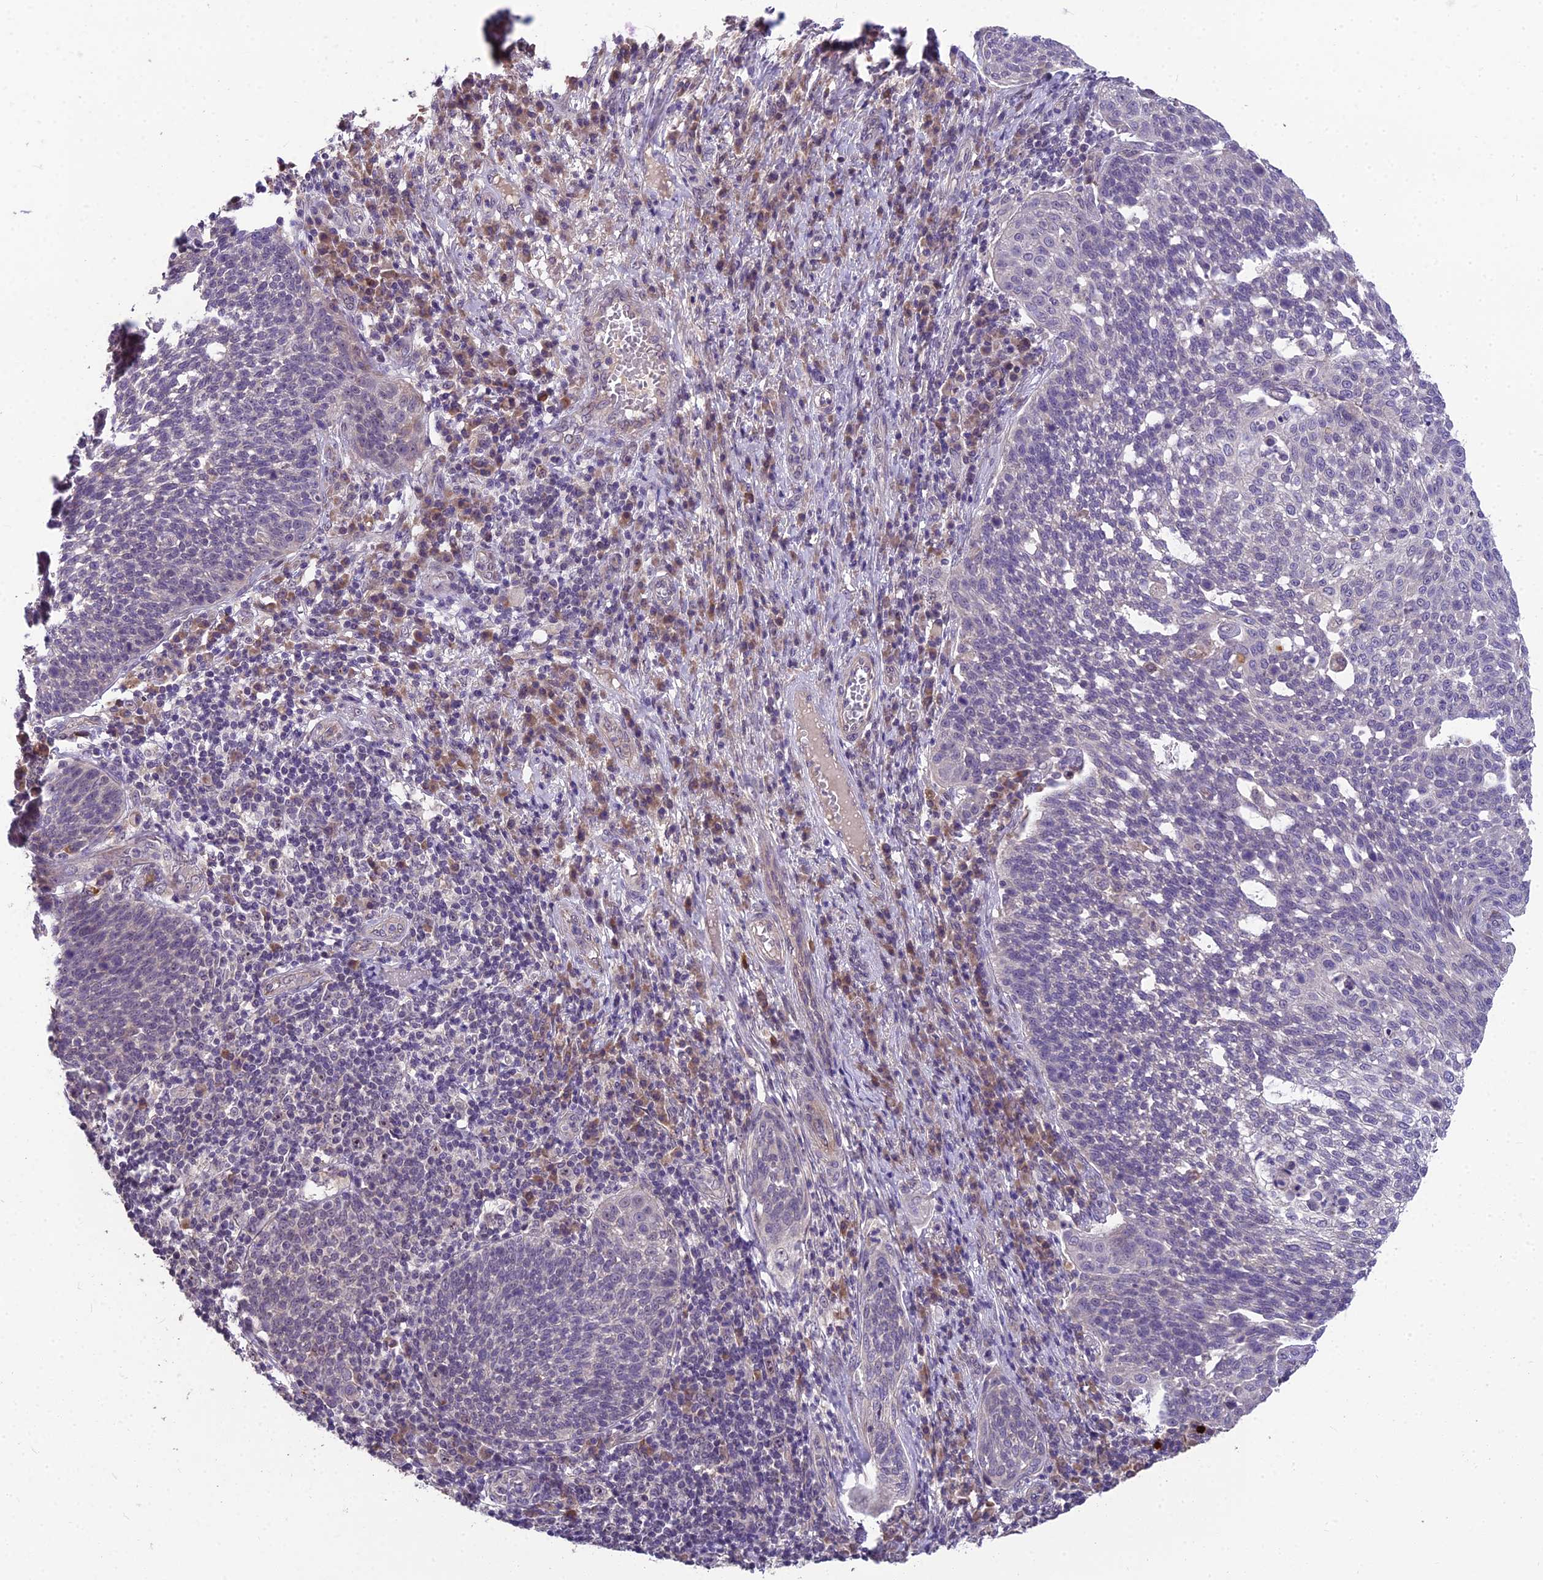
{"staining": {"intensity": "moderate", "quantity": "<25%", "location": "nuclear"}, "tissue": "cervical cancer", "cell_type": "Tumor cells", "image_type": "cancer", "snomed": [{"axis": "morphology", "description": "Squamous cell carcinoma, NOS"}, {"axis": "topography", "description": "Cervix"}], "caption": "Moderate nuclear protein positivity is present in approximately <25% of tumor cells in squamous cell carcinoma (cervical).", "gene": "ZNF333", "patient": {"sex": "female", "age": 34}}